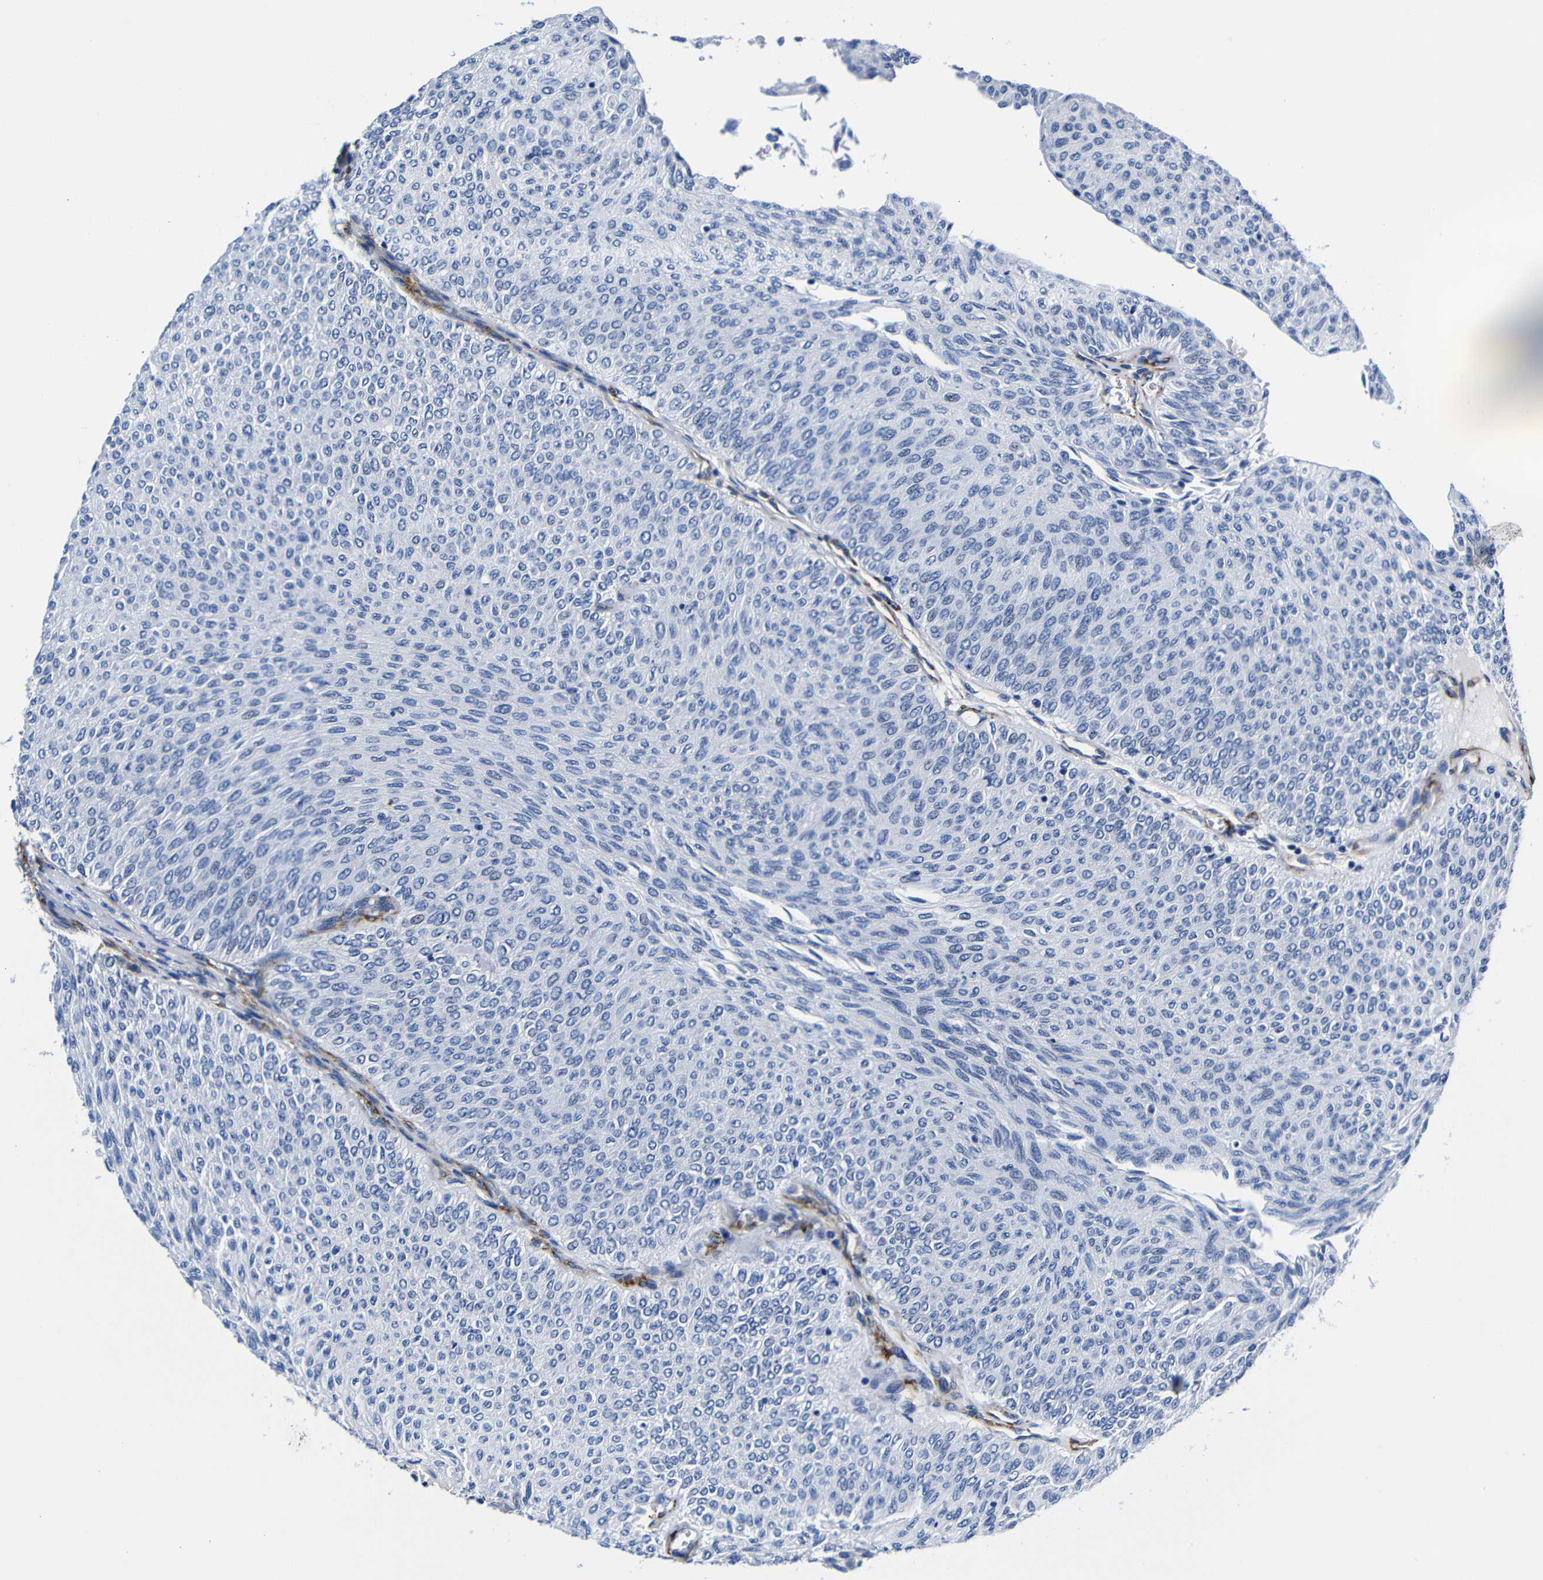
{"staining": {"intensity": "negative", "quantity": "none", "location": "none"}, "tissue": "urothelial cancer", "cell_type": "Tumor cells", "image_type": "cancer", "snomed": [{"axis": "morphology", "description": "Urothelial carcinoma, Low grade"}, {"axis": "topography", "description": "Urinary bladder"}], "caption": "Tumor cells are negative for protein expression in human urothelial cancer.", "gene": "LRIG1", "patient": {"sex": "male", "age": 78}}